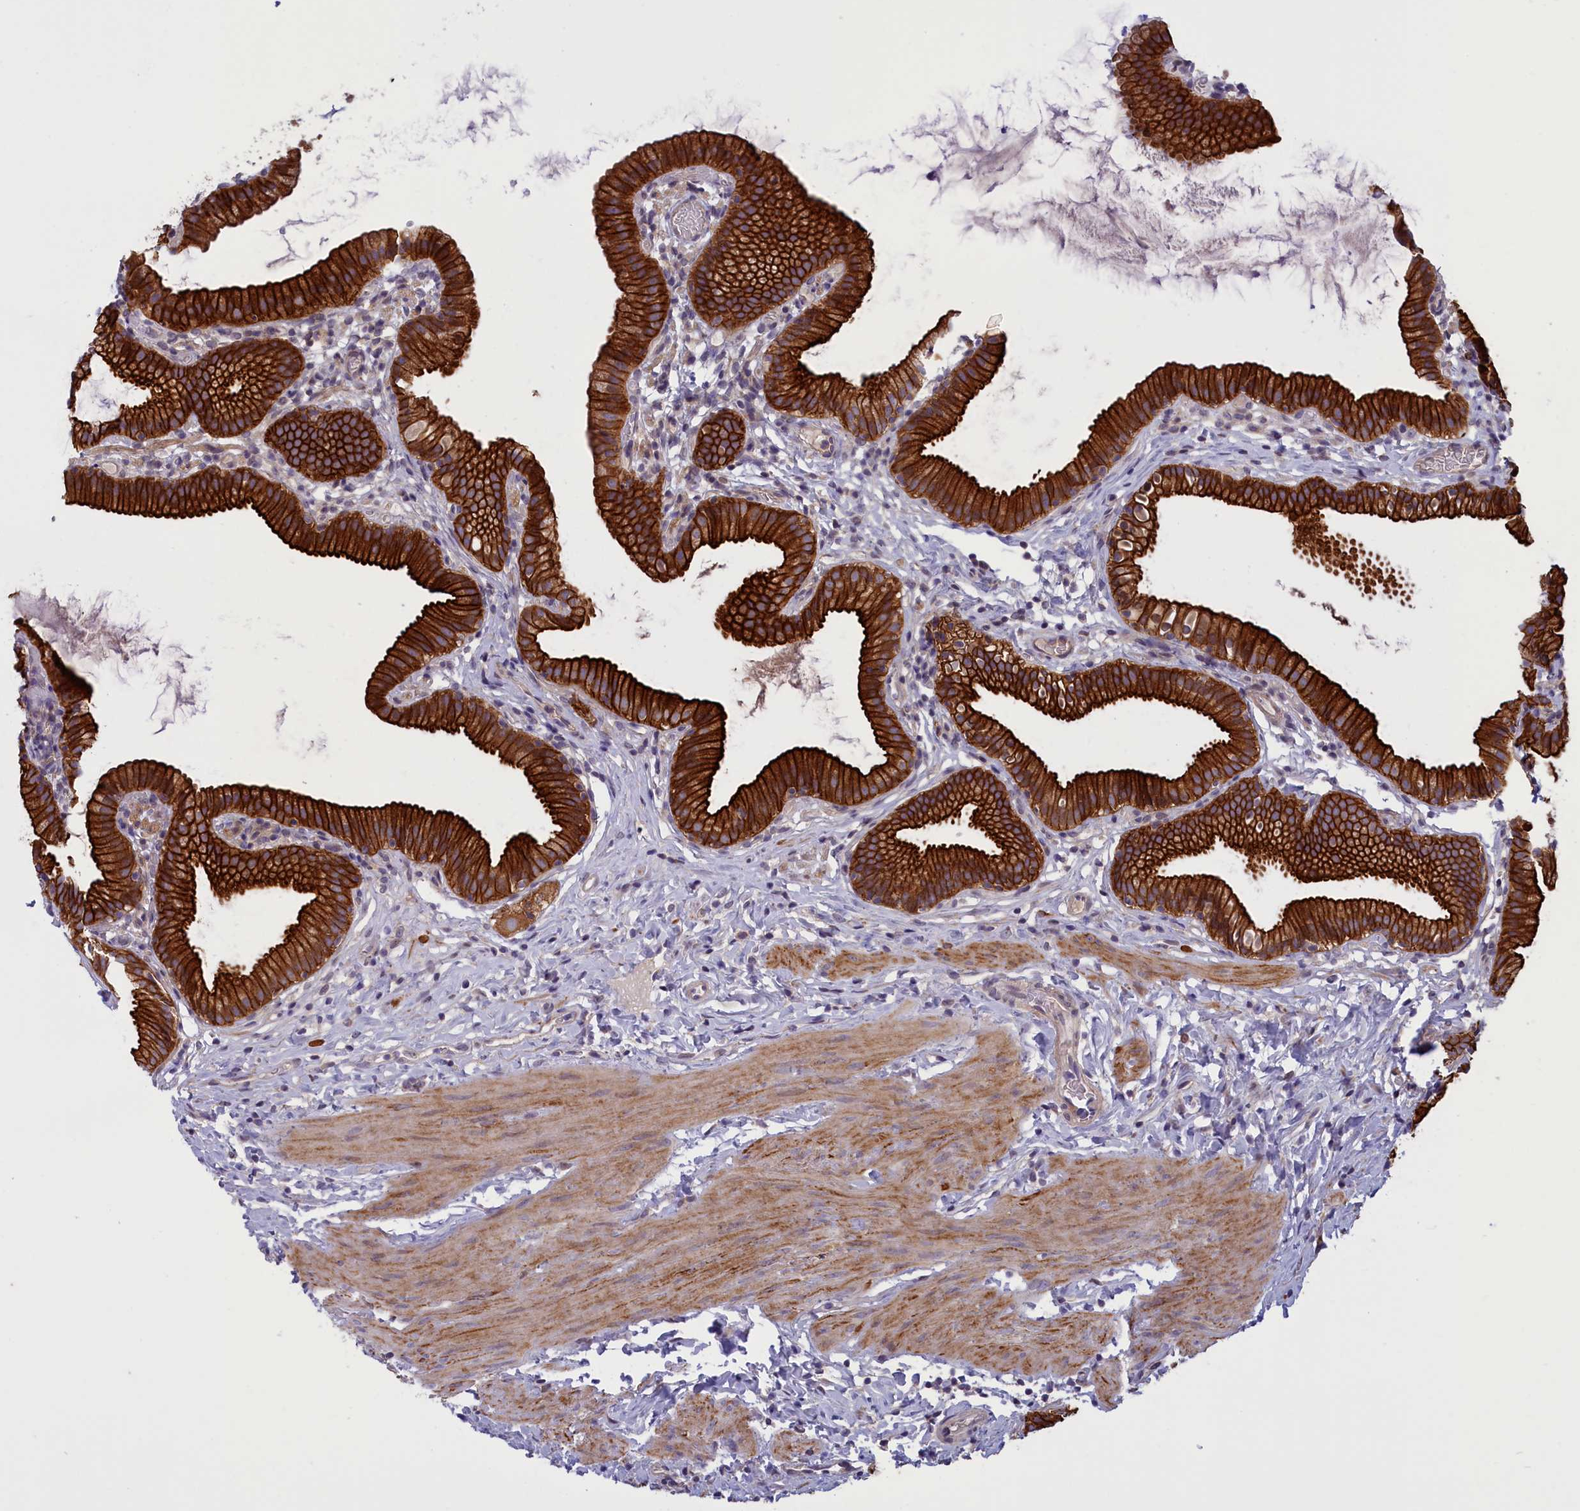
{"staining": {"intensity": "strong", "quantity": ">75%", "location": "cytoplasmic/membranous"}, "tissue": "gallbladder", "cell_type": "Glandular cells", "image_type": "normal", "snomed": [{"axis": "morphology", "description": "Normal tissue, NOS"}, {"axis": "topography", "description": "Gallbladder"}], "caption": "Immunohistochemical staining of normal human gallbladder exhibits strong cytoplasmic/membranous protein positivity in approximately >75% of glandular cells.", "gene": "CORO2A", "patient": {"sex": "female", "age": 46}}